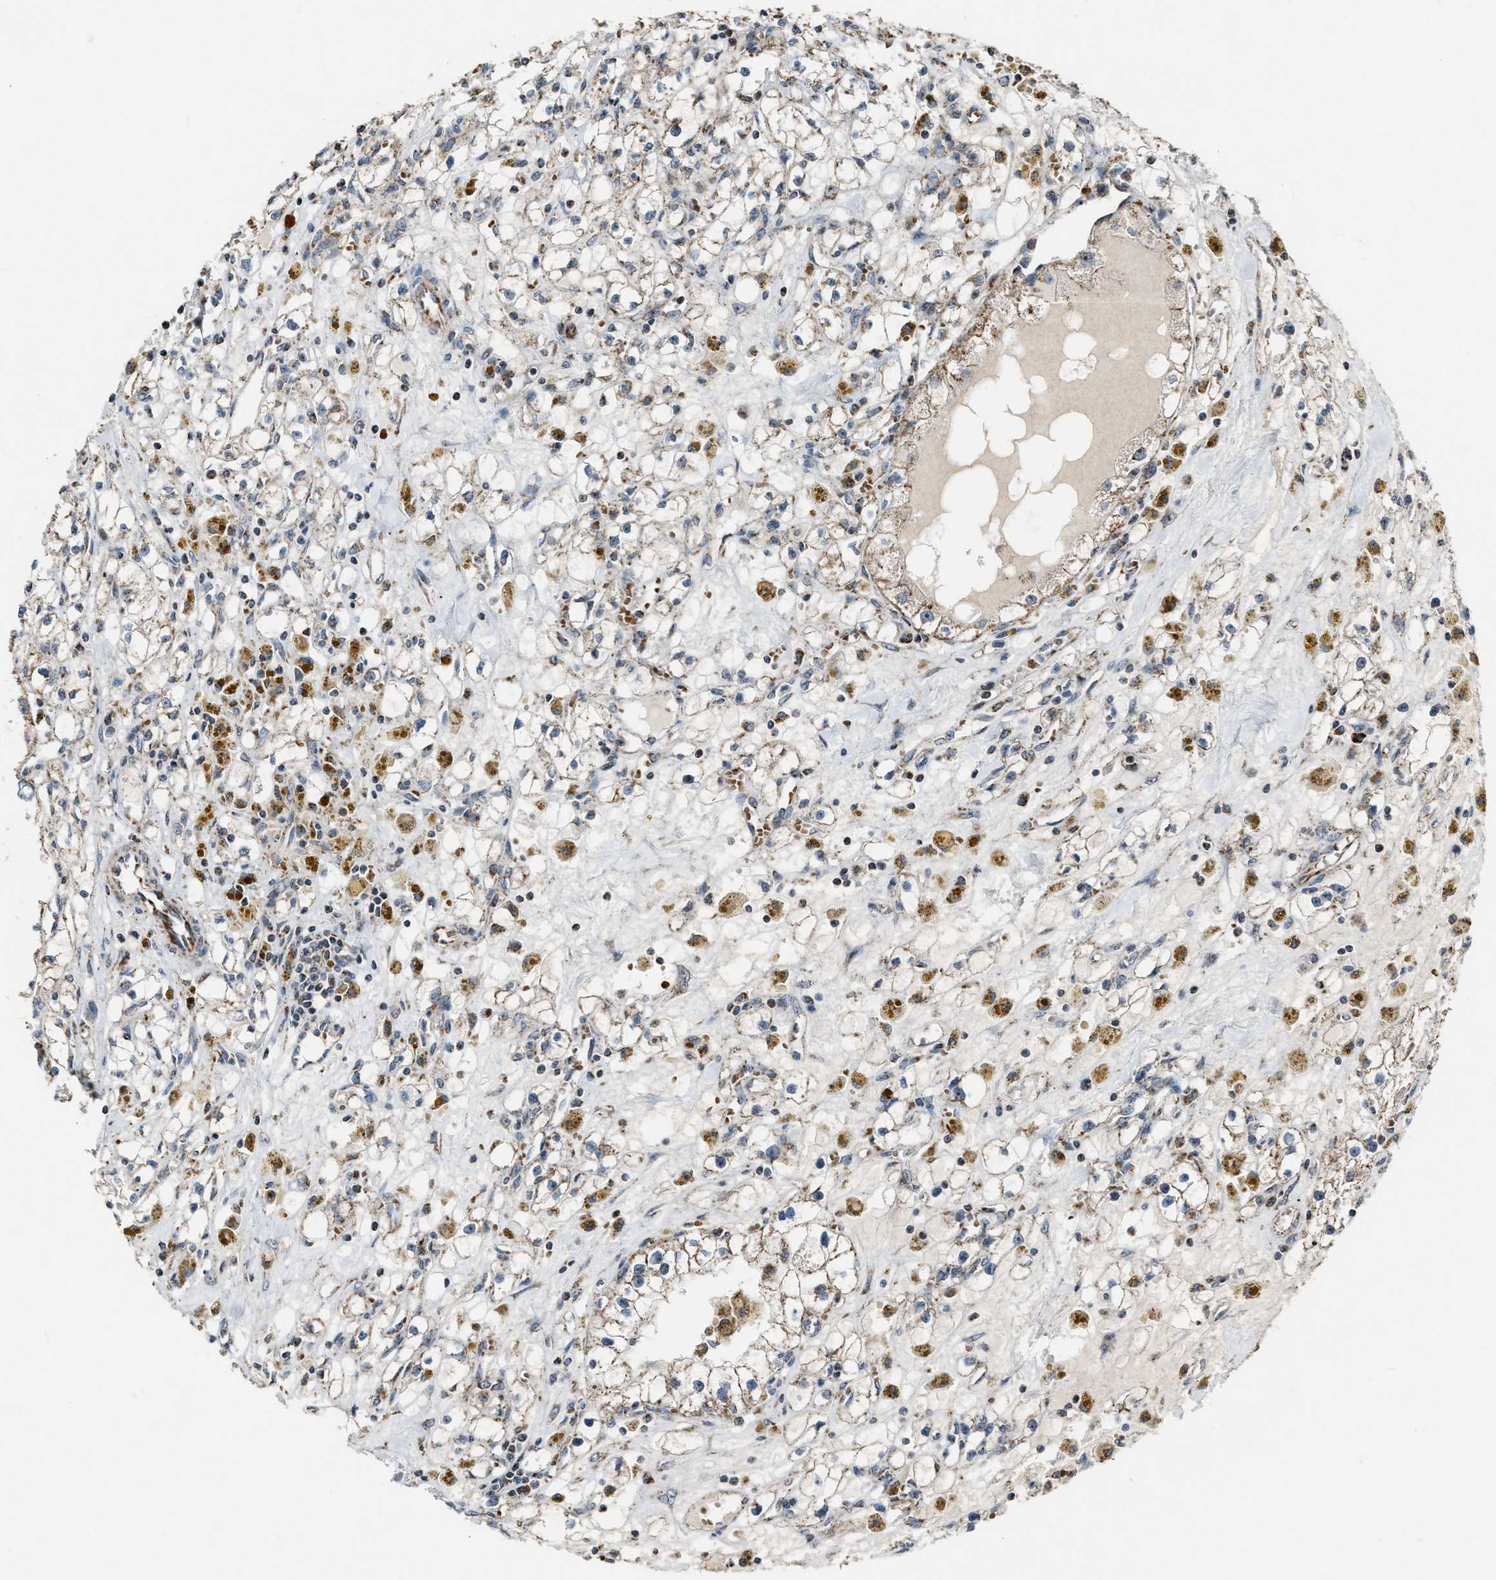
{"staining": {"intensity": "weak", "quantity": ">75%", "location": "cytoplasmic/membranous"}, "tissue": "renal cancer", "cell_type": "Tumor cells", "image_type": "cancer", "snomed": [{"axis": "morphology", "description": "Adenocarcinoma, NOS"}, {"axis": "topography", "description": "Kidney"}], "caption": "Immunohistochemical staining of human adenocarcinoma (renal) exhibits low levels of weak cytoplasmic/membranous expression in approximately >75% of tumor cells.", "gene": "CHN2", "patient": {"sex": "male", "age": 56}}